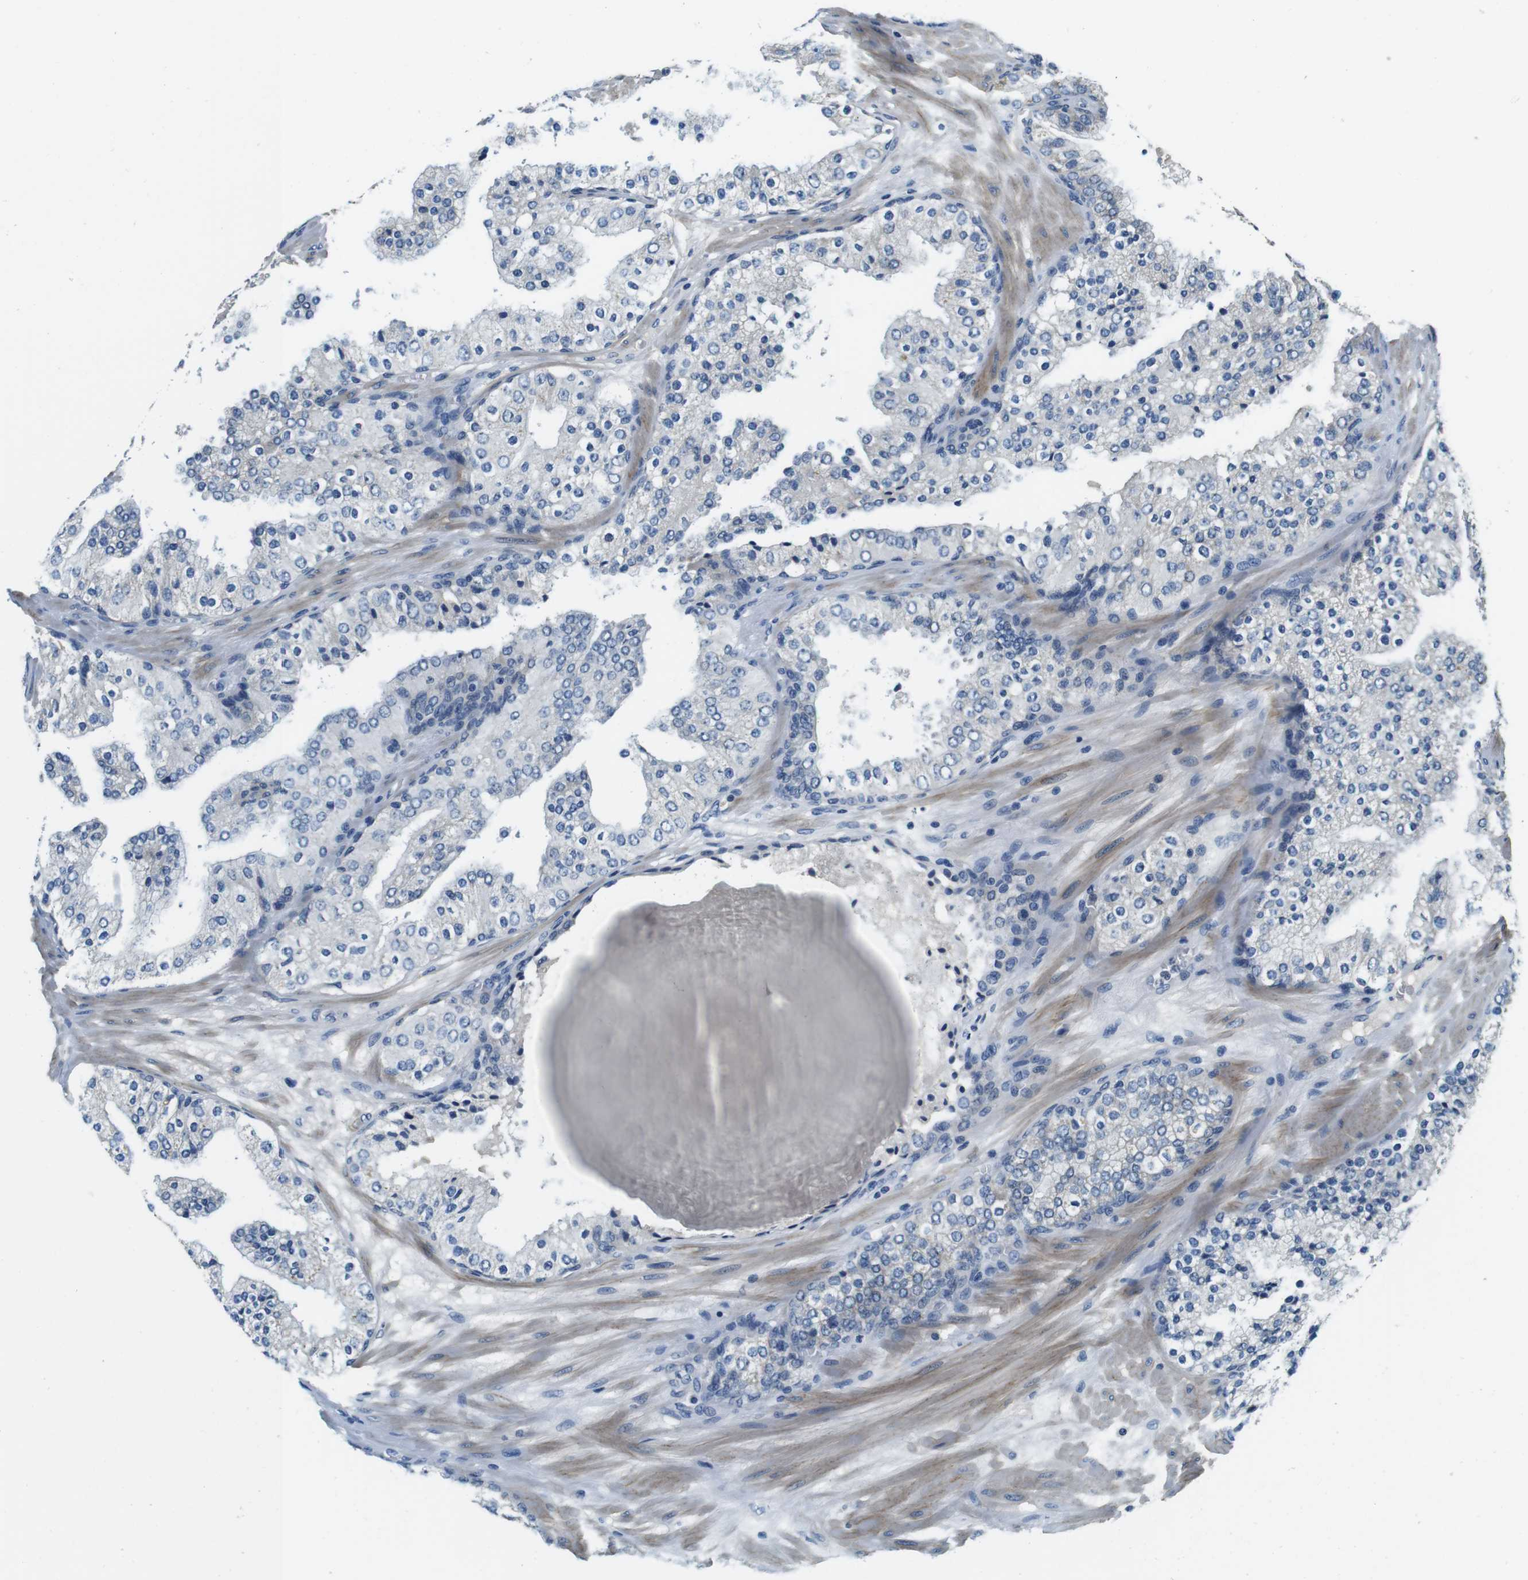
{"staining": {"intensity": "negative", "quantity": "none", "location": "none"}, "tissue": "prostate cancer", "cell_type": "Tumor cells", "image_type": "cancer", "snomed": [{"axis": "morphology", "description": "Adenocarcinoma, High grade"}, {"axis": "topography", "description": "Prostate"}], "caption": "An image of adenocarcinoma (high-grade) (prostate) stained for a protein reveals no brown staining in tumor cells.", "gene": "DTNA", "patient": {"sex": "male", "age": 65}}